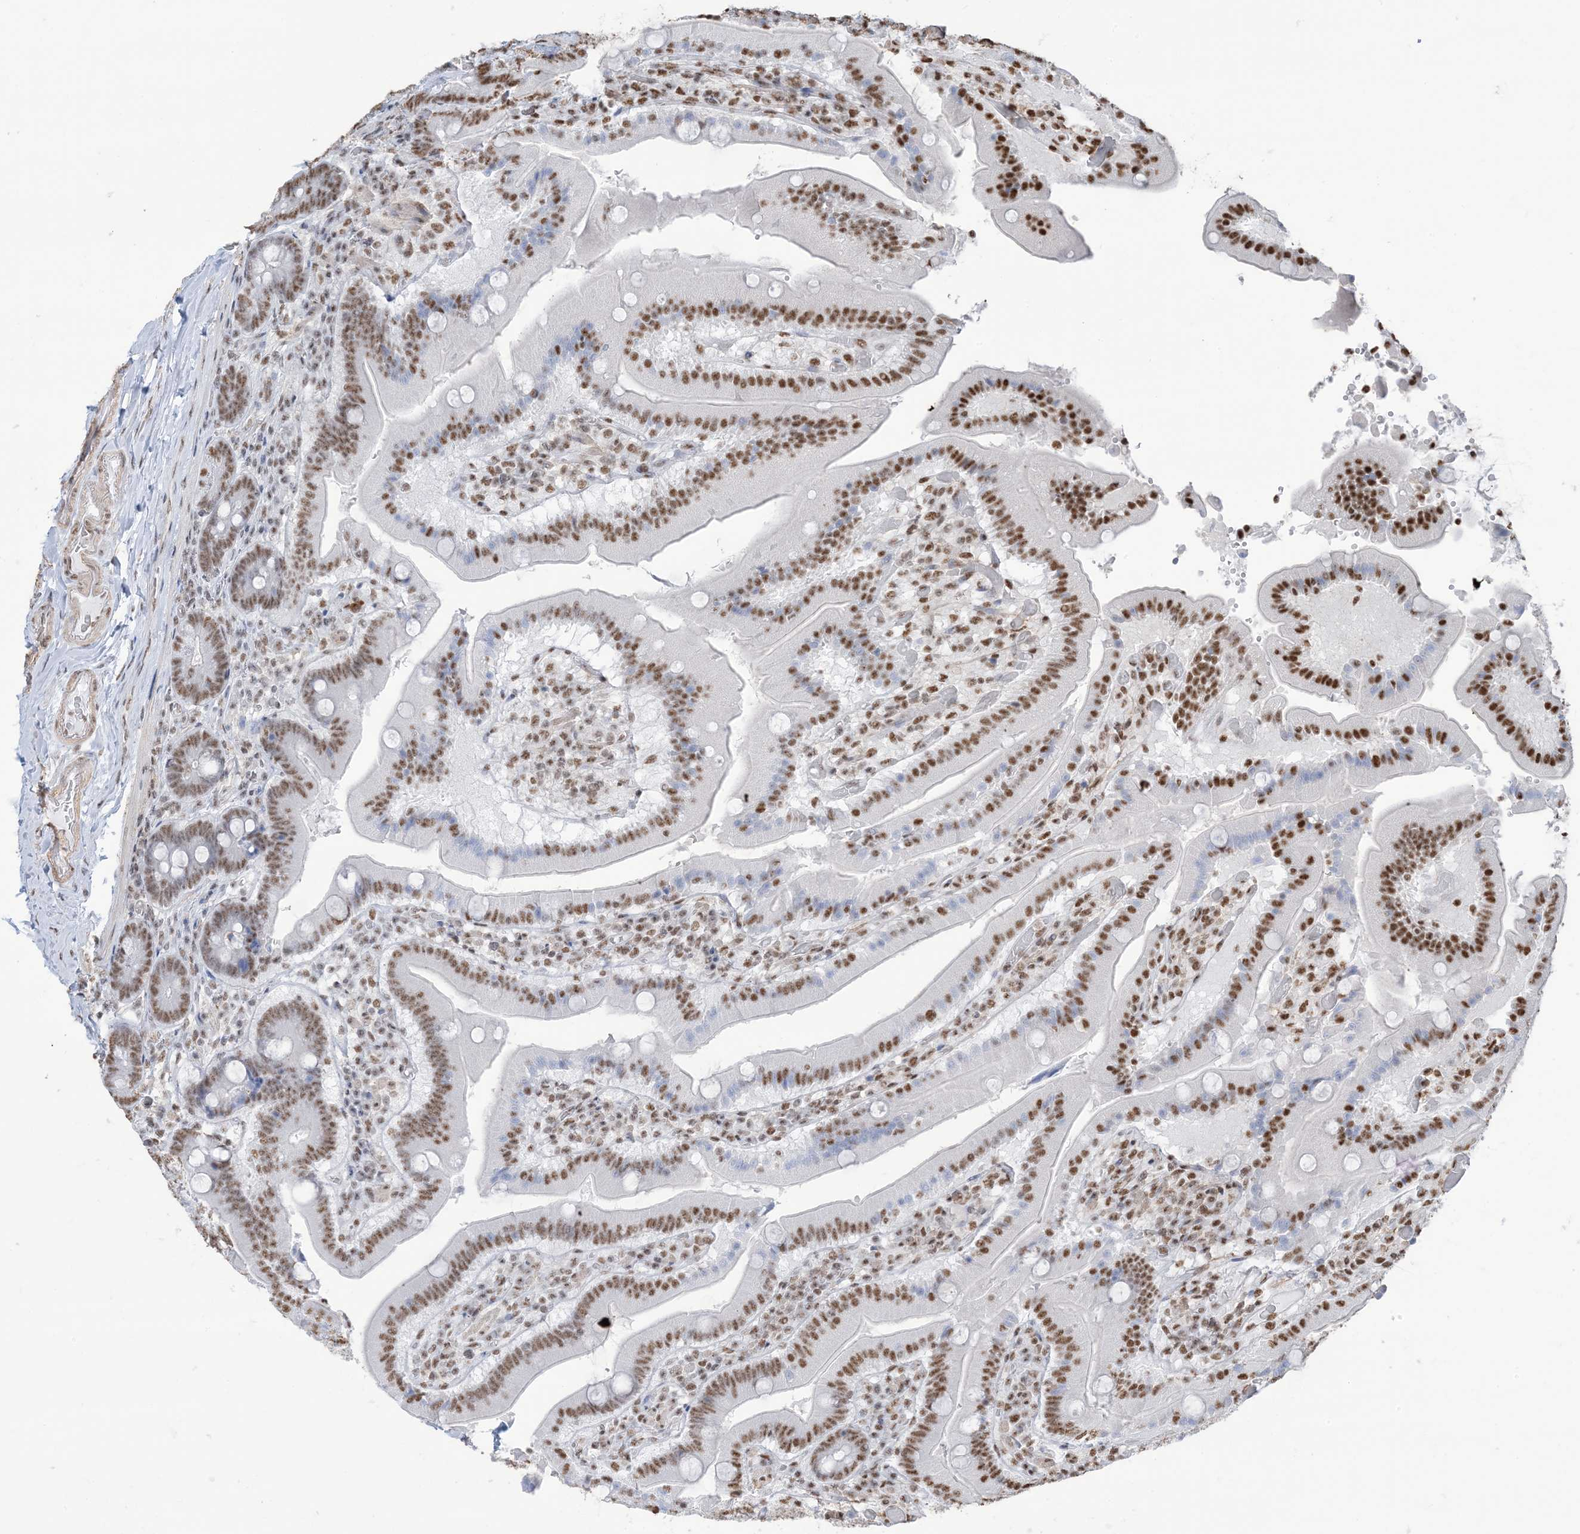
{"staining": {"intensity": "moderate", "quantity": ">75%", "location": "nuclear"}, "tissue": "duodenum", "cell_type": "Glandular cells", "image_type": "normal", "snomed": [{"axis": "morphology", "description": "Normal tissue, NOS"}, {"axis": "topography", "description": "Duodenum"}], "caption": "A medium amount of moderate nuclear expression is seen in about >75% of glandular cells in unremarkable duodenum. The staining was performed using DAB (3,3'-diaminobenzidine) to visualize the protein expression in brown, while the nuclei were stained in blue with hematoxylin (Magnification: 20x).", "gene": "ZNF792", "patient": {"sex": "female", "age": 62}}